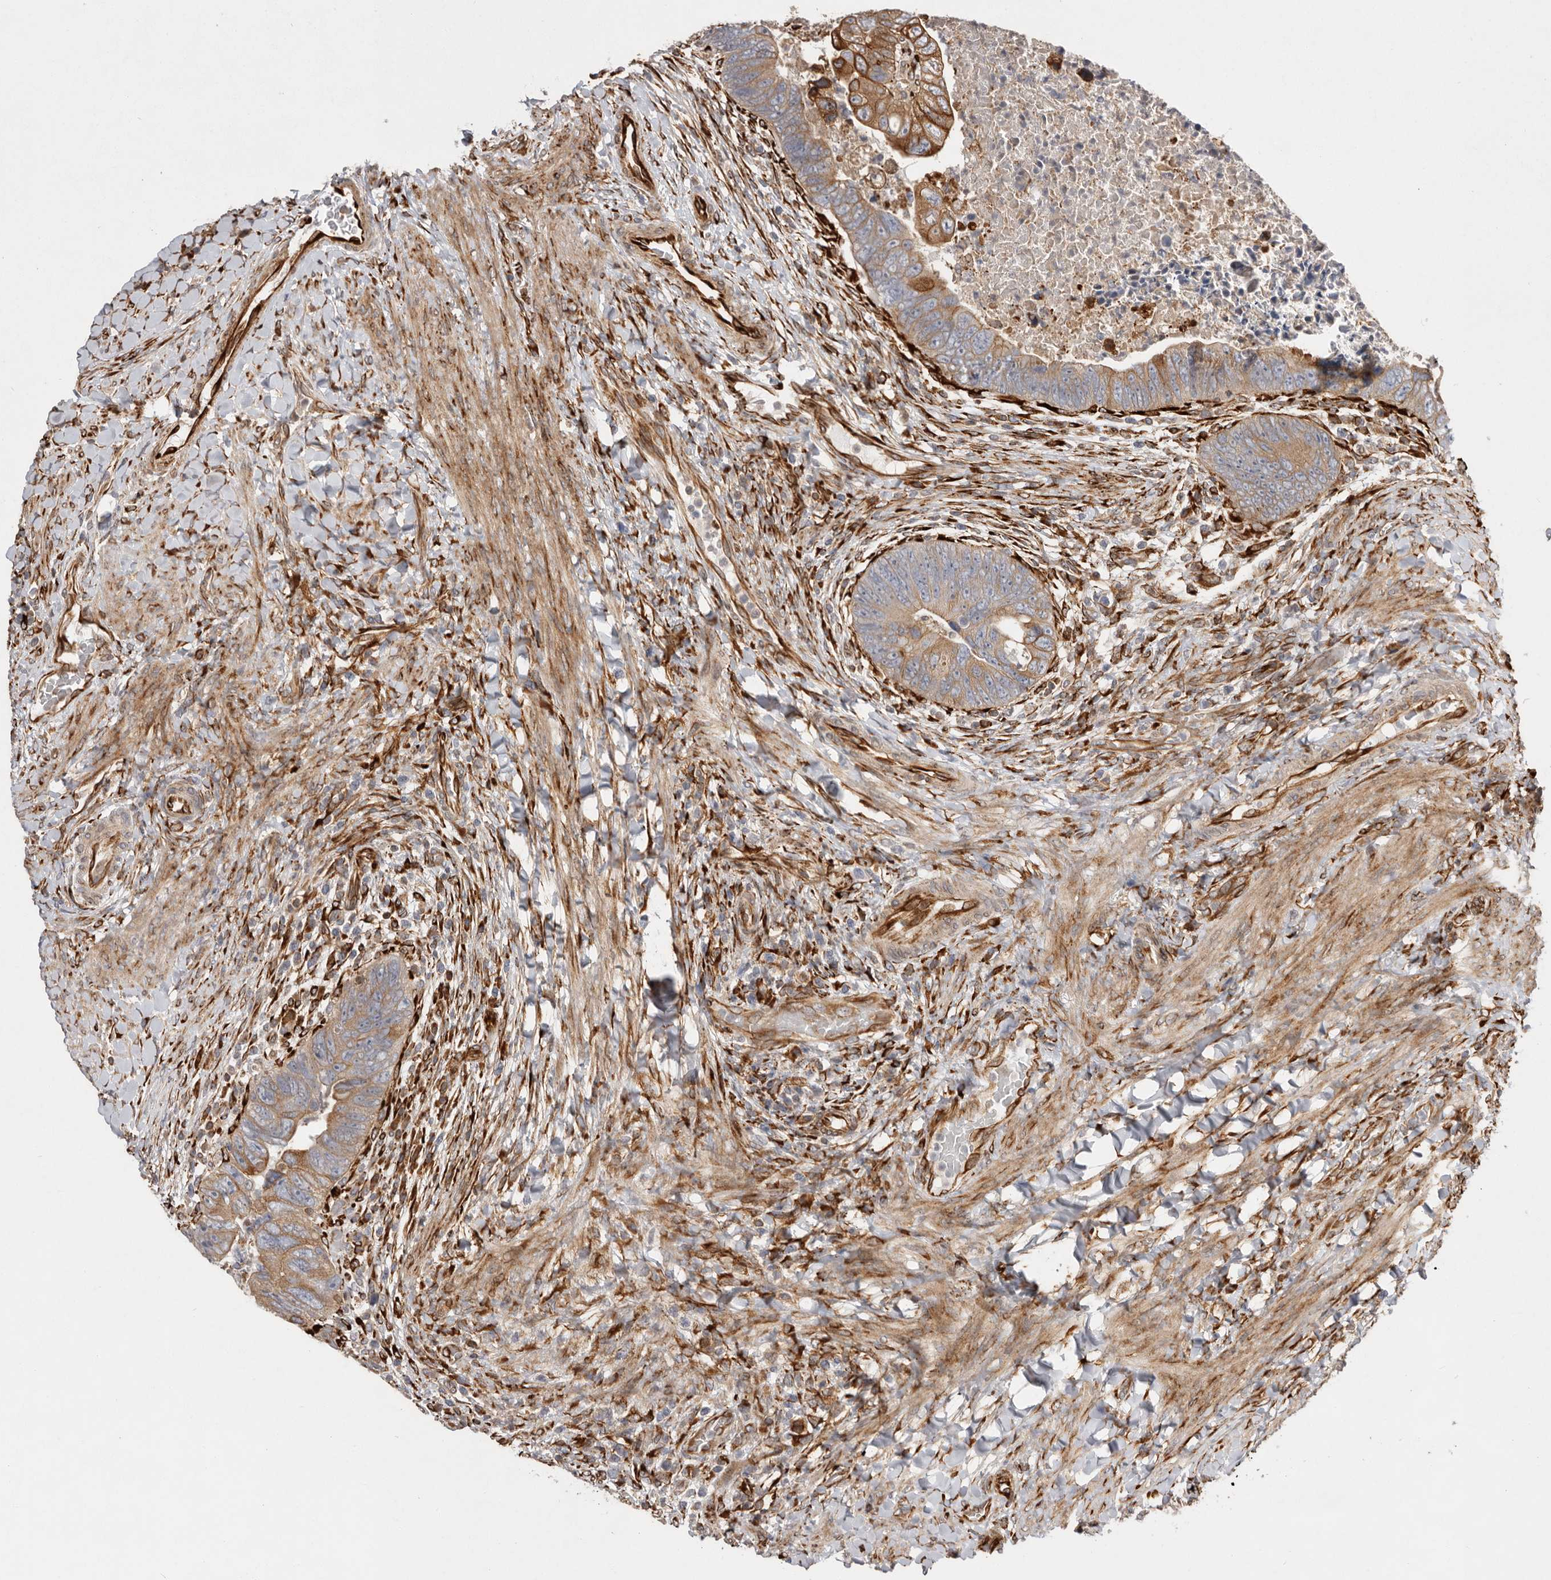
{"staining": {"intensity": "moderate", "quantity": ">75%", "location": "cytoplasmic/membranous"}, "tissue": "colorectal cancer", "cell_type": "Tumor cells", "image_type": "cancer", "snomed": [{"axis": "morphology", "description": "Adenocarcinoma, NOS"}, {"axis": "topography", "description": "Rectum"}], "caption": "Moderate cytoplasmic/membranous protein expression is present in approximately >75% of tumor cells in colorectal adenocarcinoma.", "gene": "WDTC1", "patient": {"sex": "male", "age": 59}}